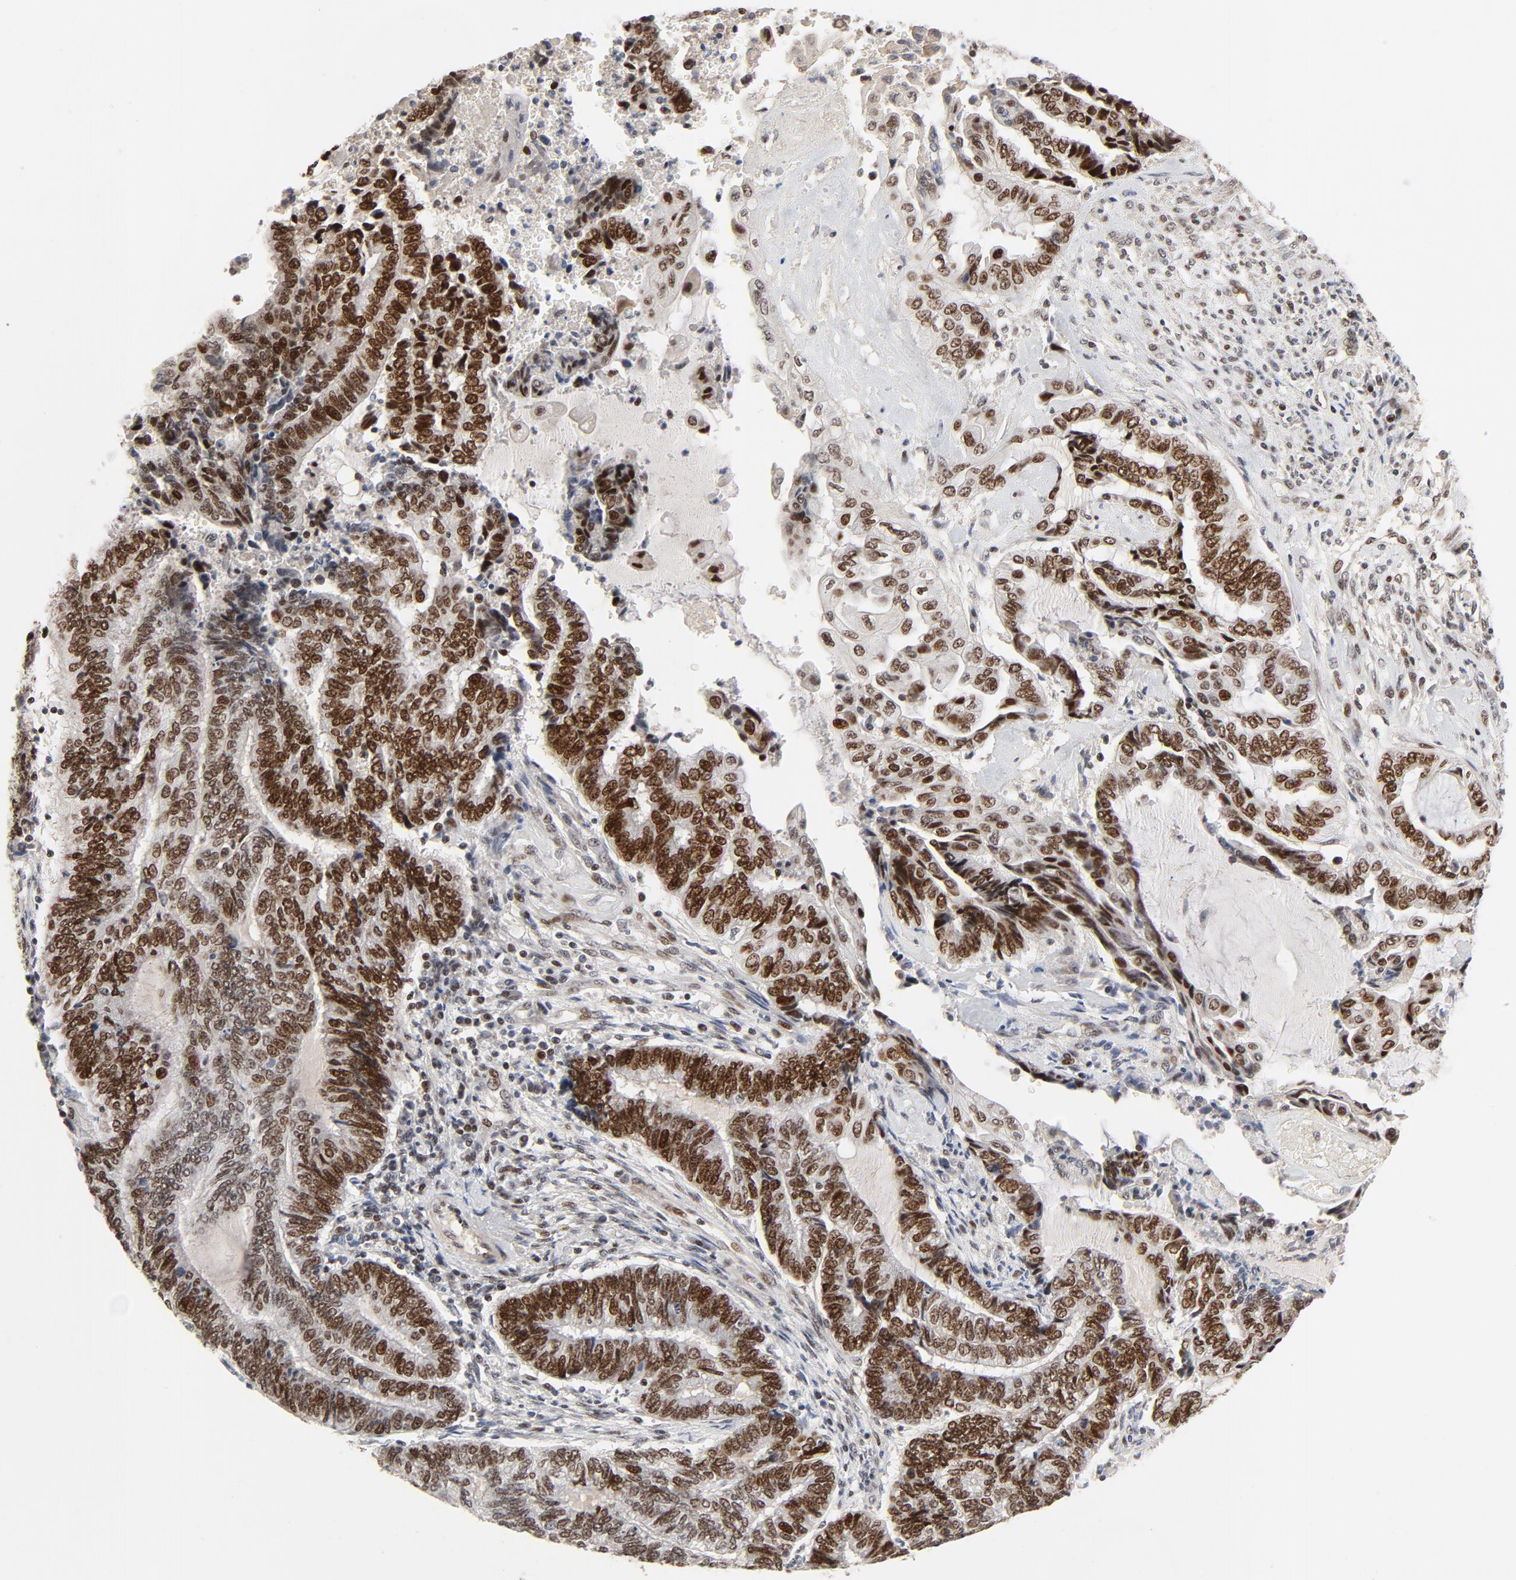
{"staining": {"intensity": "strong", "quantity": "25%-75%", "location": "nuclear"}, "tissue": "endometrial cancer", "cell_type": "Tumor cells", "image_type": "cancer", "snomed": [{"axis": "morphology", "description": "Adenocarcinoma, NOS"}, {"axis": "topography", "description": "Uterus"}, {"axis": "topography", "description": "Endometrium"}], "caption": "High-magnification brightfield microscopy of endometrial cancer stained with DAB (3,3'-diaminobenzidine) (brown) and counterstained with hematoxylin (blue). tumor cells exhibit strong nuclear positivity is seen in about25%-75% of cells.", "gene": "GTF2I", "patient": {"sex": "female", "age": 70}}